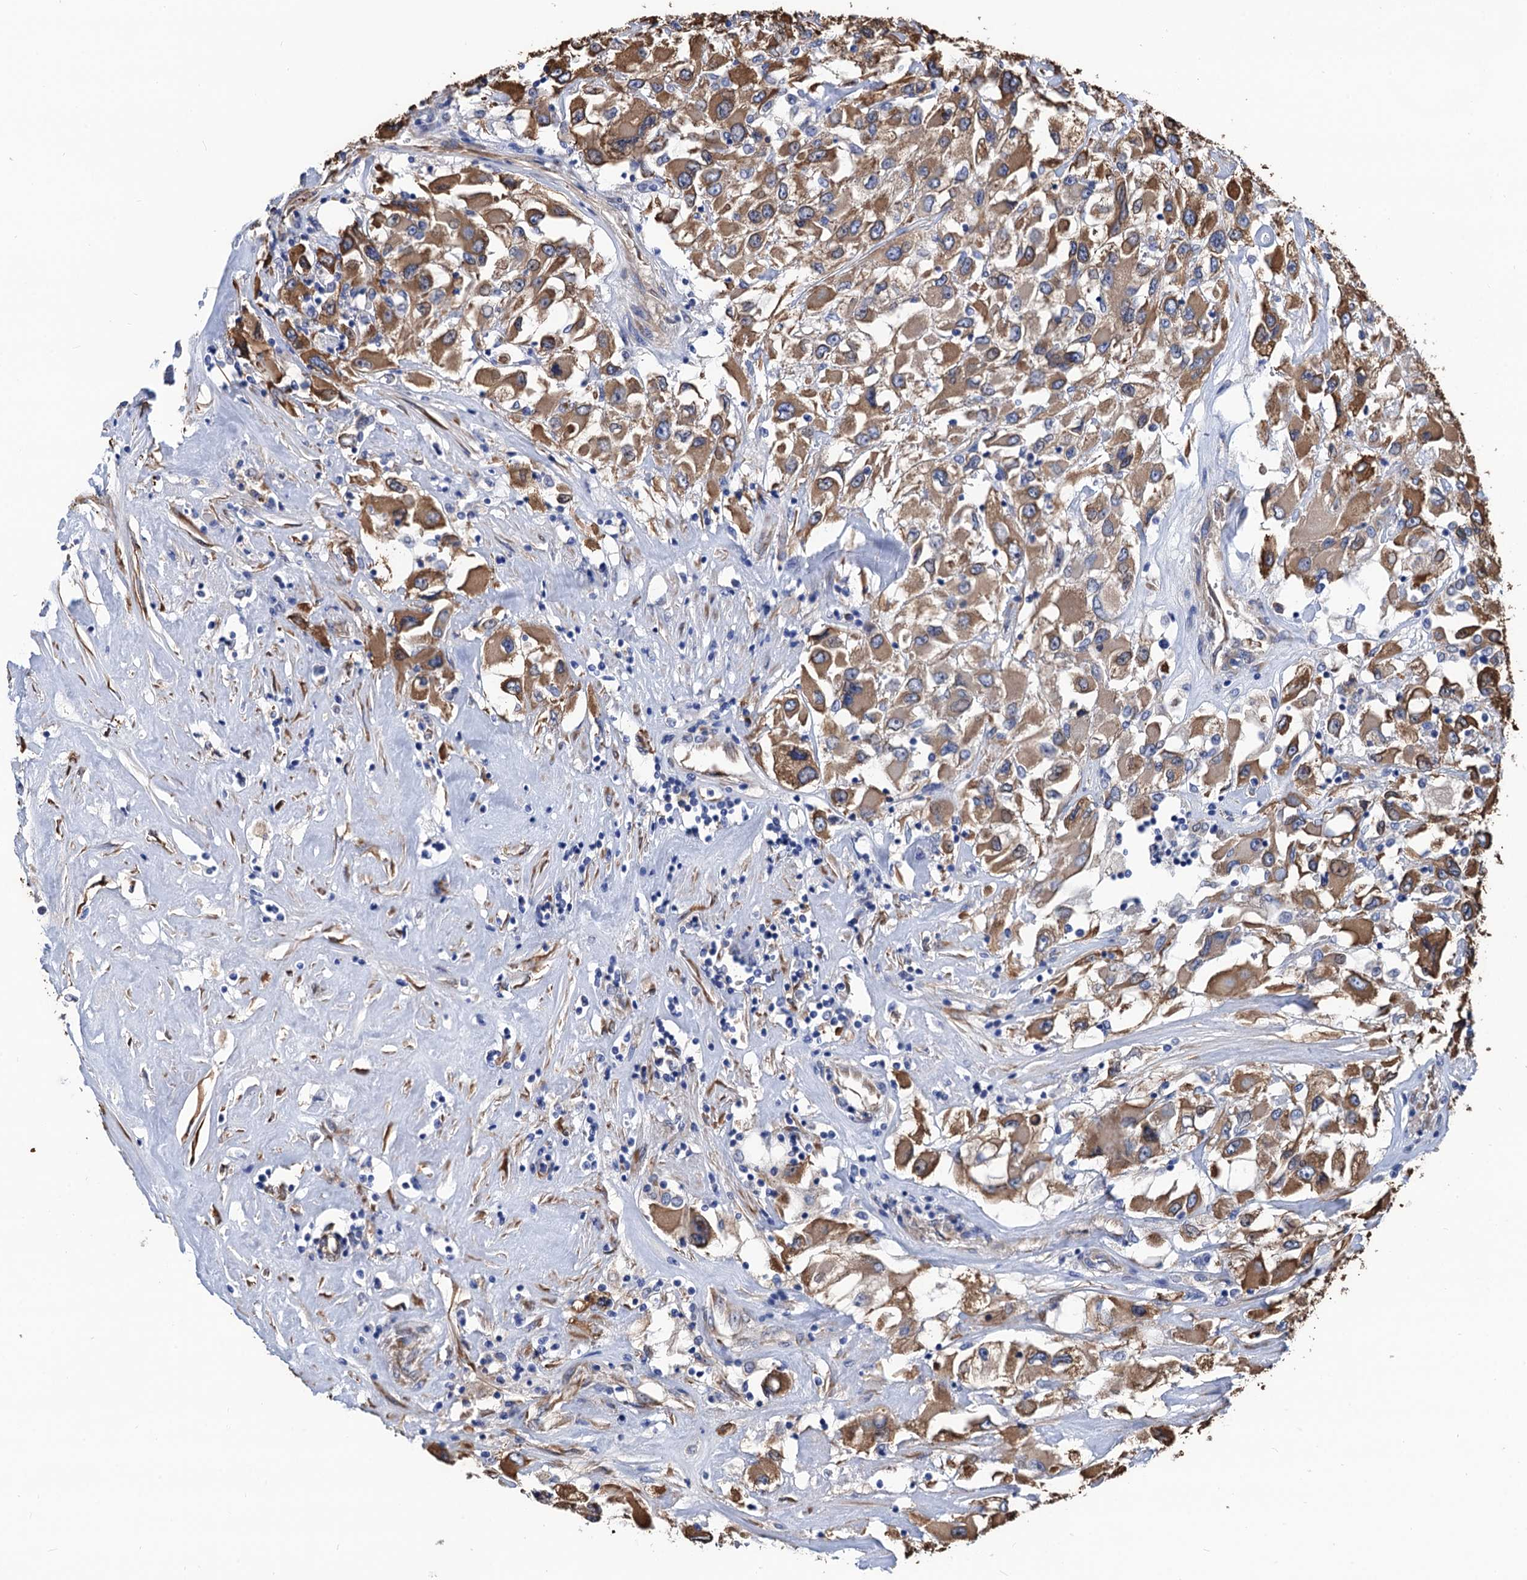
{"staining": {"intensity": "moderate", "quantity": "25%-75%", "location": "cytoplasmic/membranous"}, "tissue": "renal cancer", "cell_type": "Tumor cells", "image_type": "cancer", "snomed": [{"axis": "morphology", "description": "Adenocarcinoma, NOS"}, {"axis": "topography", "description": "Kidney"}], "caption": "A brown stain highlights moderate cytoplasmic/membranous staining of a protein in human renal adenocarcinoma tumor cells.", "gene": "CNNM1", "patient": {"sex": "female", "age": 52}}